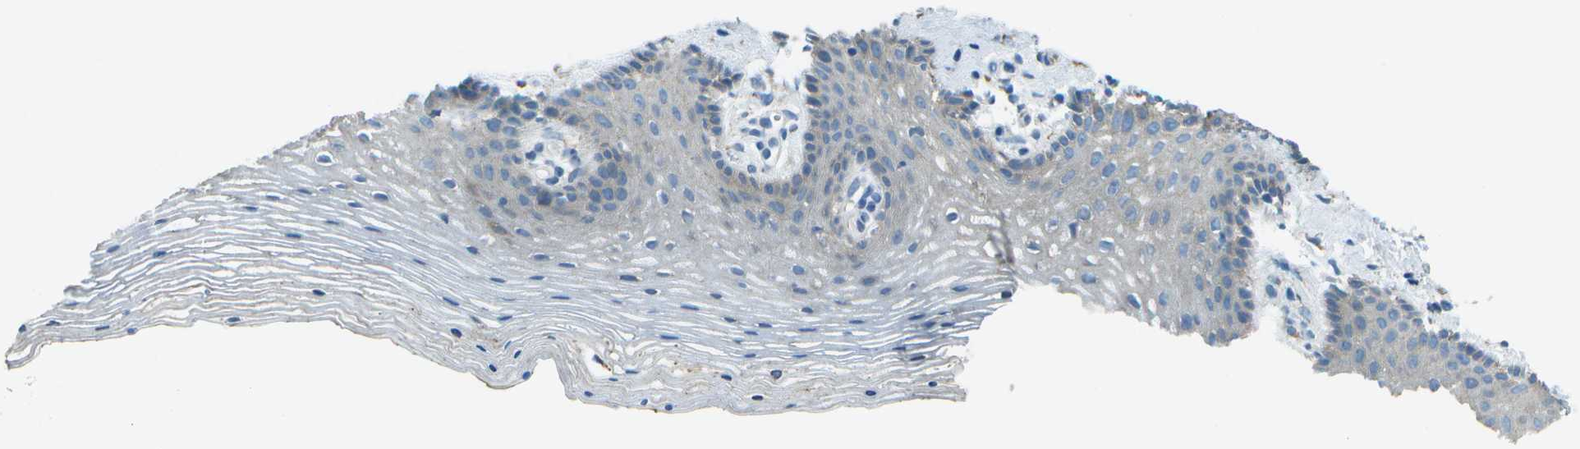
{"staining": {"intensity": "negative", "quantity": "none", "location": "none"}, "tissue": "vagina", "cell_type": "Squamous epithelial cells", "image_type": "normal", "snomed": [{"axis": "morphology", "description": "Normal tissue, NOS"}, {"axis": "topography", "description": "Vagina"}], "caption": "IHC photomicrograph of unremarkable human vagina stained for a protein (brown), which shows no expression in squamous epithelial cells. (Stains: DAB (3,3'-diaminobenzidine) immunohistochemistry with hematoxylin counter stain, Microscopy: brightfield microscopy at high magnification).", "gene": "KCTD3", "patient": {"sex": "female", "age": 32}}